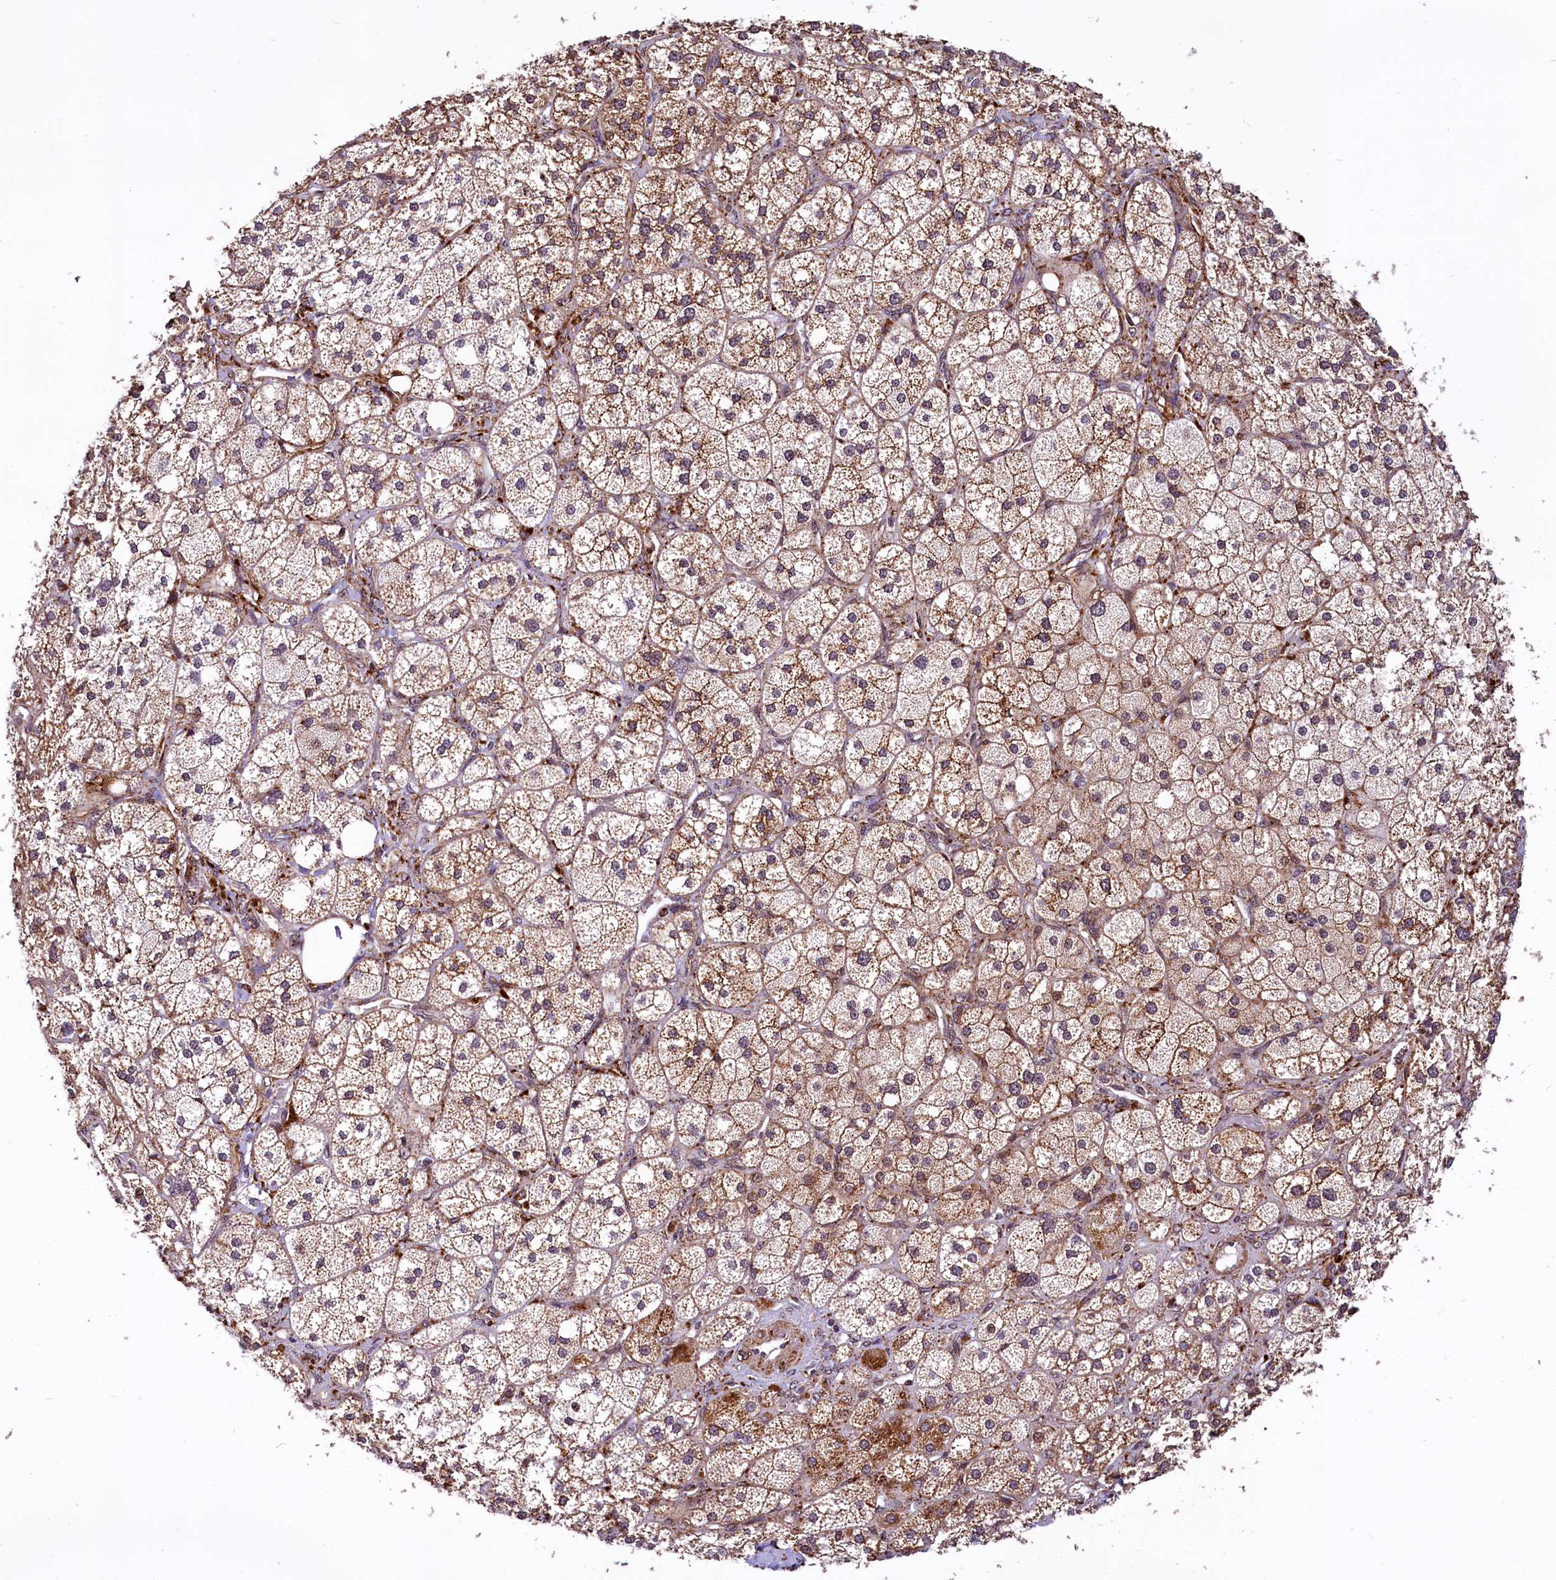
{"staining": {"intensity": "strong", "quantity": ">75%", "location": "cytoplasmic/membranous,nuclear"}, "tissue": "adrenal gland", "cell_type": "Glandular cells", "image_type": "normal", "snomed": [{"axis": "morphology", "description": "Normal tissue, NOS"}, {"axis": "topography", "description": "Adrenal gland"}], "caption": "Immunohistochemical staining of unremarkable human adrenal gland demonstrates >75% levels of strong cytoplasmic/membranous,nuclear protein positivity in approximately >75% of glandular cells.", "gene": "PDS5B", "patient": {"sex": "male", "age": 61}}